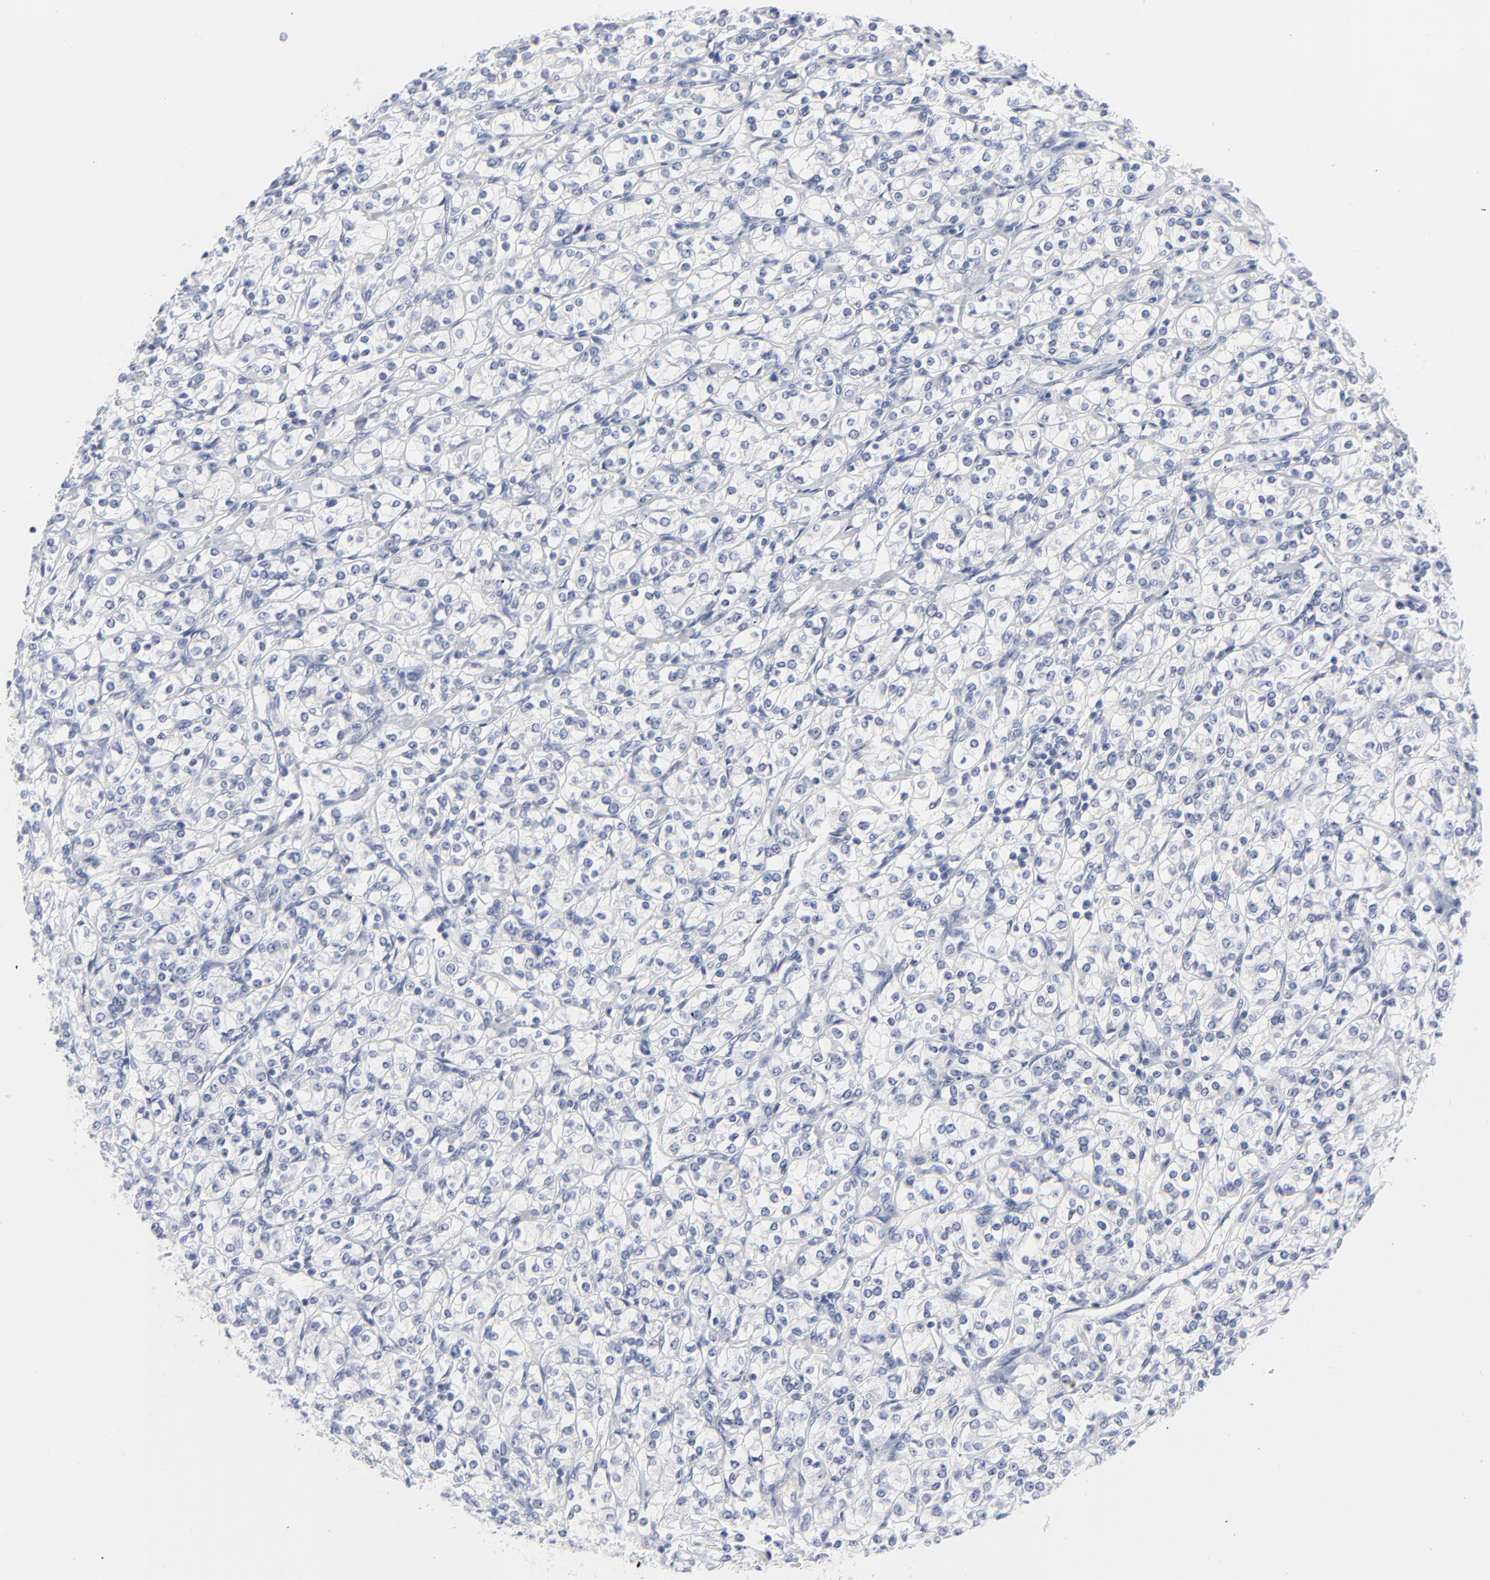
{"staining": {"intensity": "negative", "quantity": "none", "location": "none"}, "tissue": "renal cancer", "cell_type": "Tumor cells", "image_type": "cancer", "snomed": [{"axis": "morphology", "description": "Adenocarcinoma, NOS"}, {"axis": "topography", "description": "Kidney"}], "caption": "A micrograph of human renal adenocarcinoma is negative for staining in tumor cells.", "gene": "CLEC4G", "patient": {"sex": "male", "age": 77}}